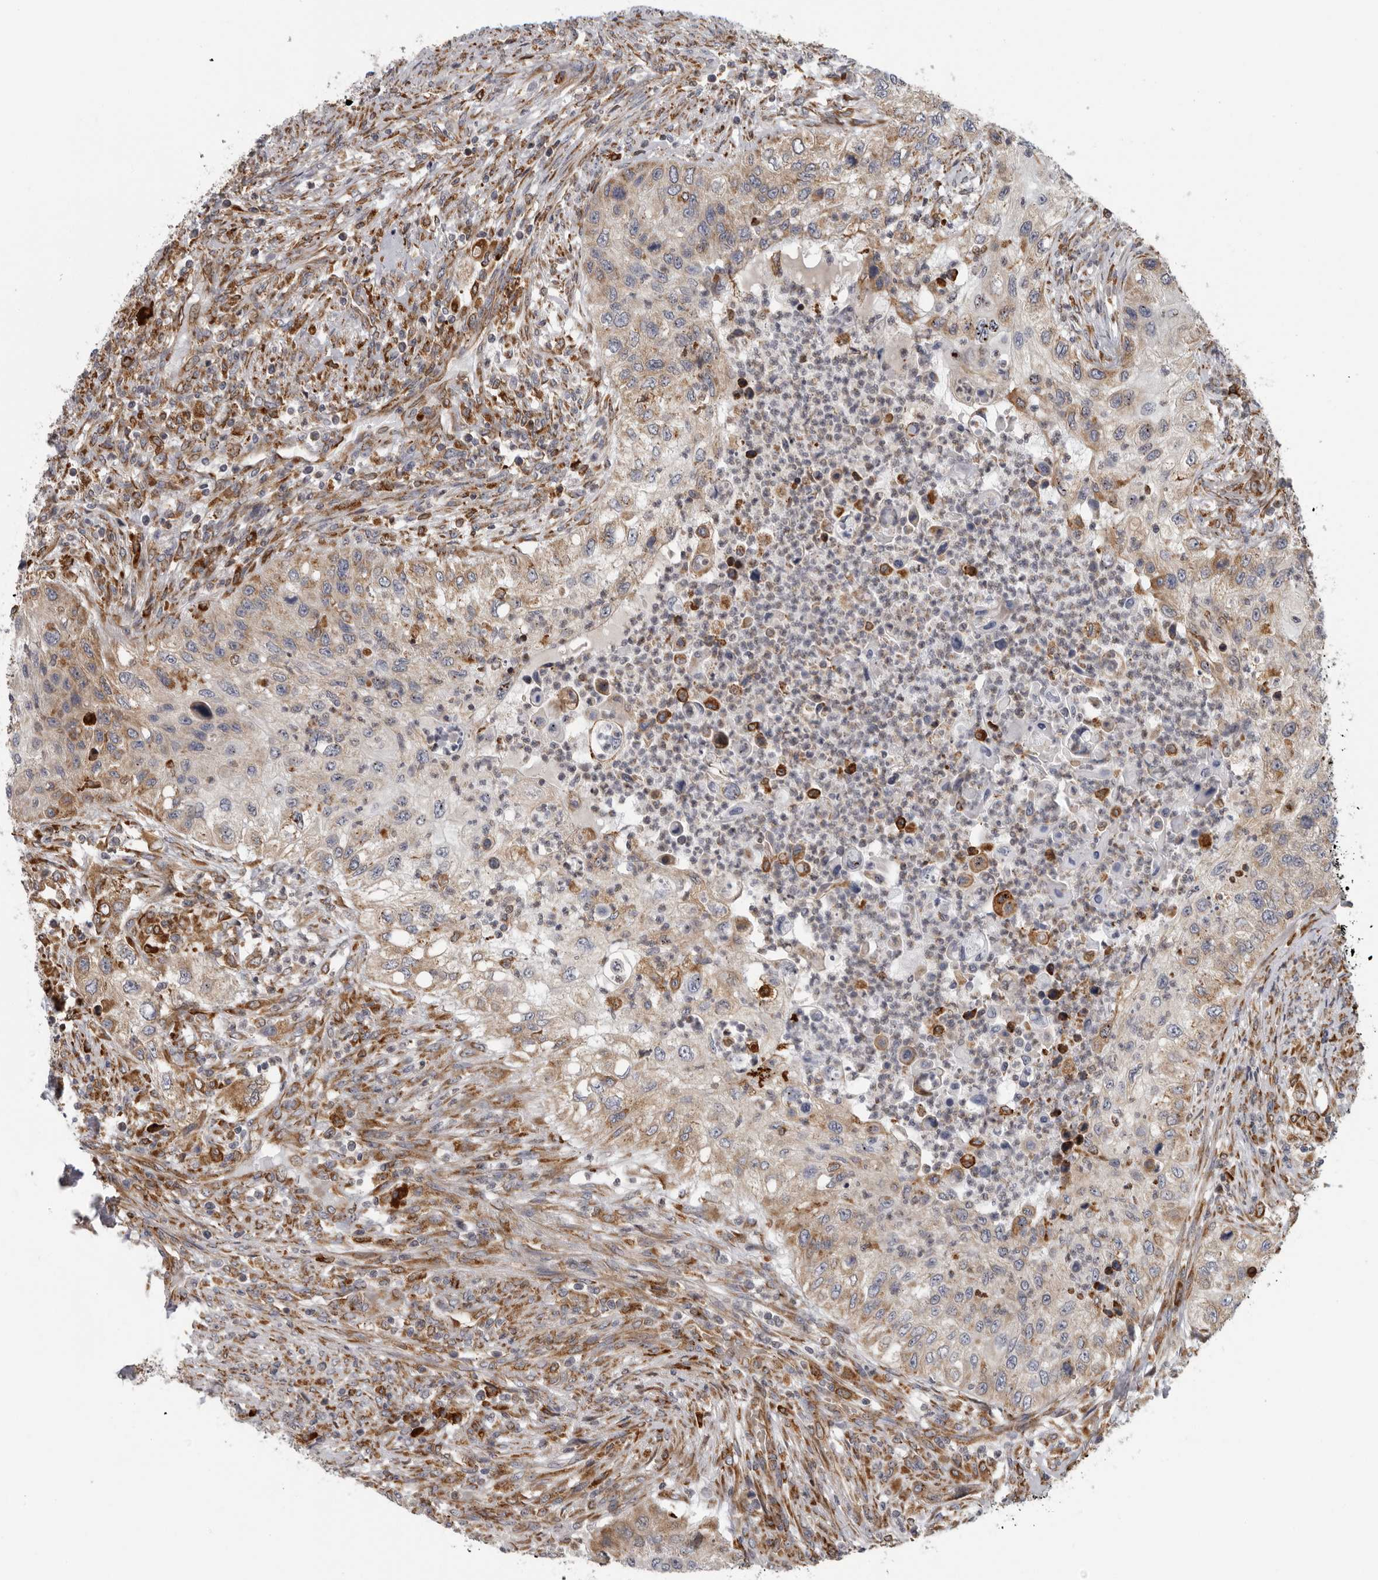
{"staining": {"intensity": "weak", "quantity": "25%-75%", "location": "cytoplasmic/membranous"}, "tissue": "urothelial cancer", "cell_type": "Tumor cells", "image_type": "cancer", "snomed": [{"axis": "morphology", "description": "Urothelial carcinoma, High grade"}, {"axis": "topography", "description": "Urinary bladder"}], "caption": "IHC staining of high-grade urothelial carcinoma, which displays low levels of weak cytoplasmic/membranous staining in about 25%-75% of tumor cells indicating weak cytoplasmic/membranous protein expression. The staining was performed using DAB (brown) for protein detection and nuclei were counterstained in hematoxylin (blue).", "gene": "ALPK2", "patient": {"sex": "female", "age": 60}}